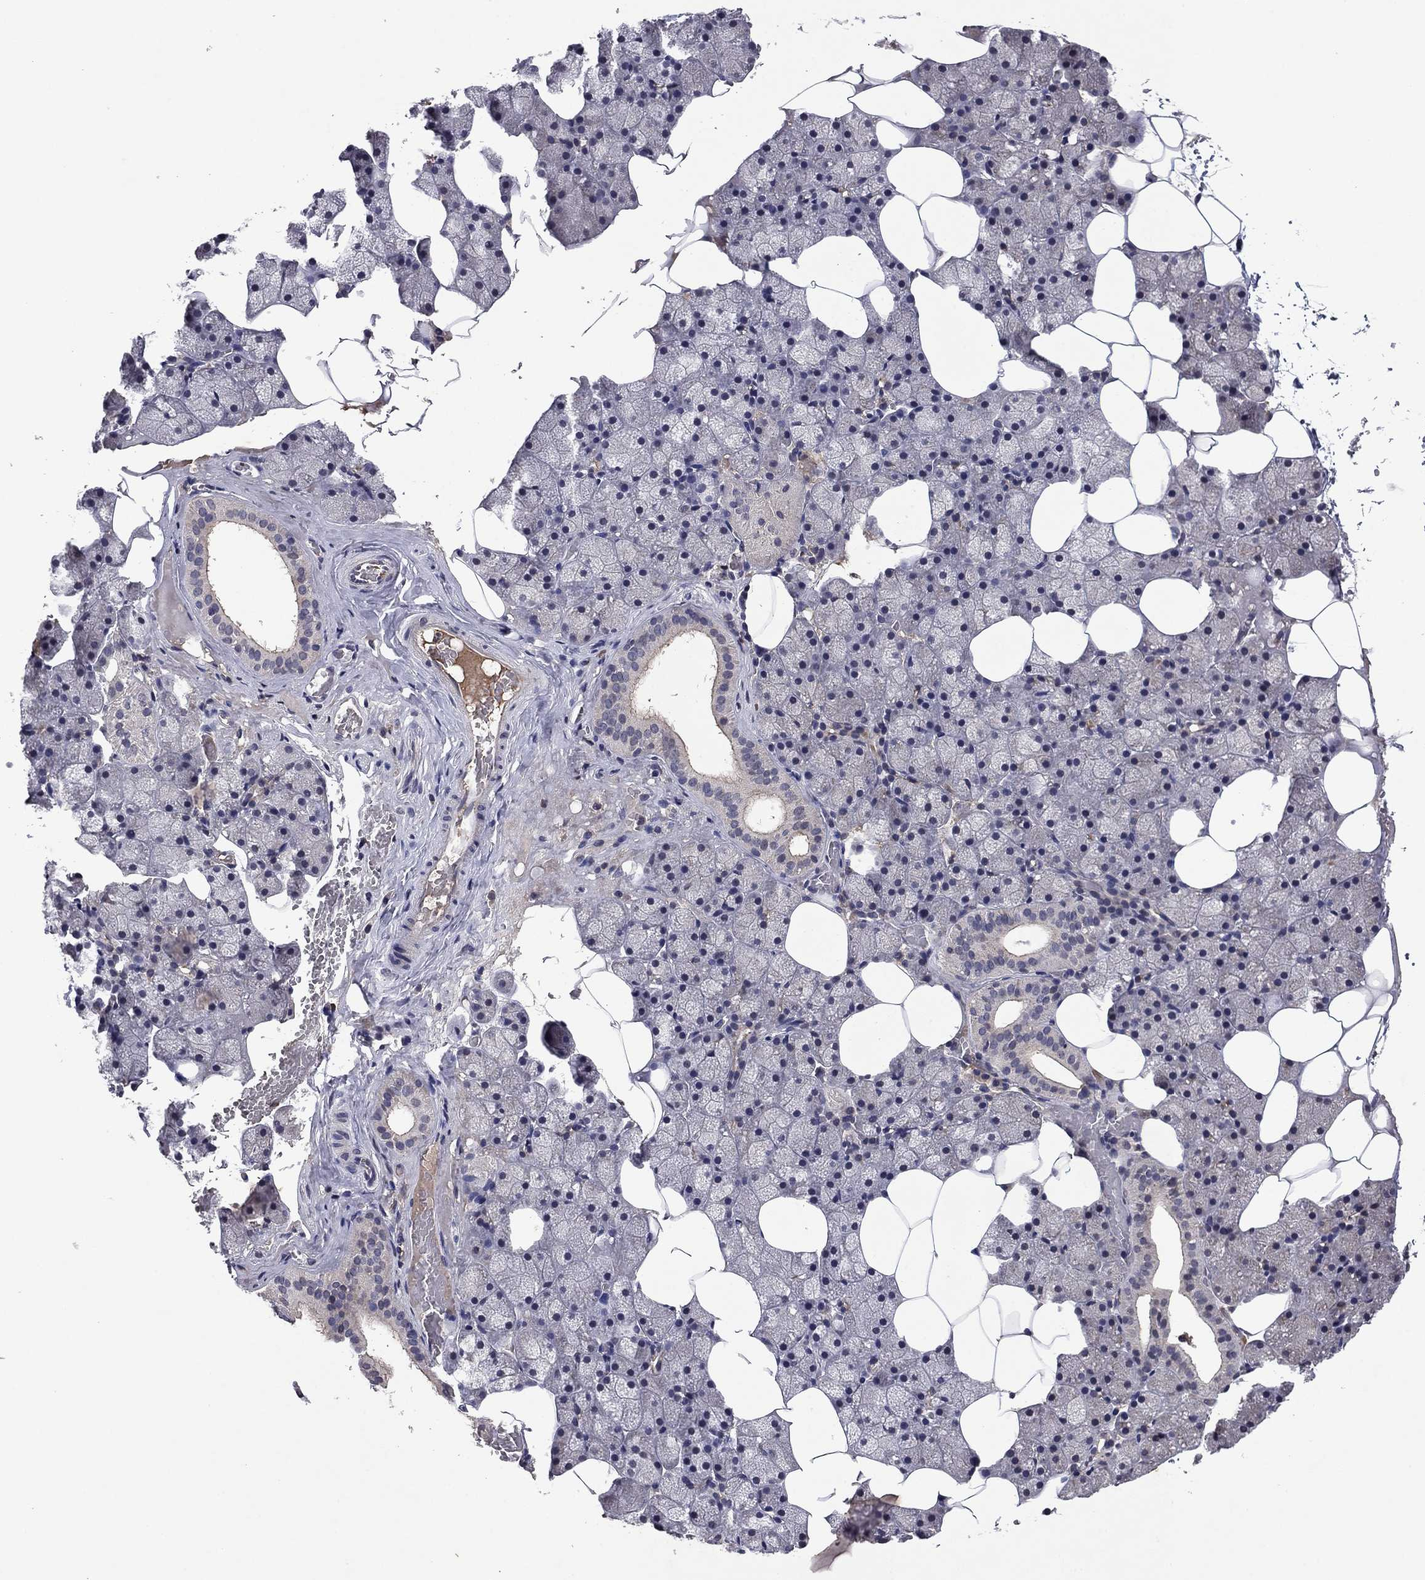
{"staining": {"intensity": "moderate", "quantity": "<25%", "location": "cytoplasmic/membranous"}, "tissue": "salivary gland", "cell_type": "Glandular cells", "image_type": "normal", "snomed": [{"axis": "morphology", "description": "Normal tissue, NOS"}, {"axis": "topography", "description": "Salivary gland"}], "caption": "This is a micrograph of IHC staining of benign salivary gland, which shows moderate expression in the cytoplasmic/membranous of glandular cells.", "gene": "PROS1", "patient": {"sex": "male", "age": 38}}